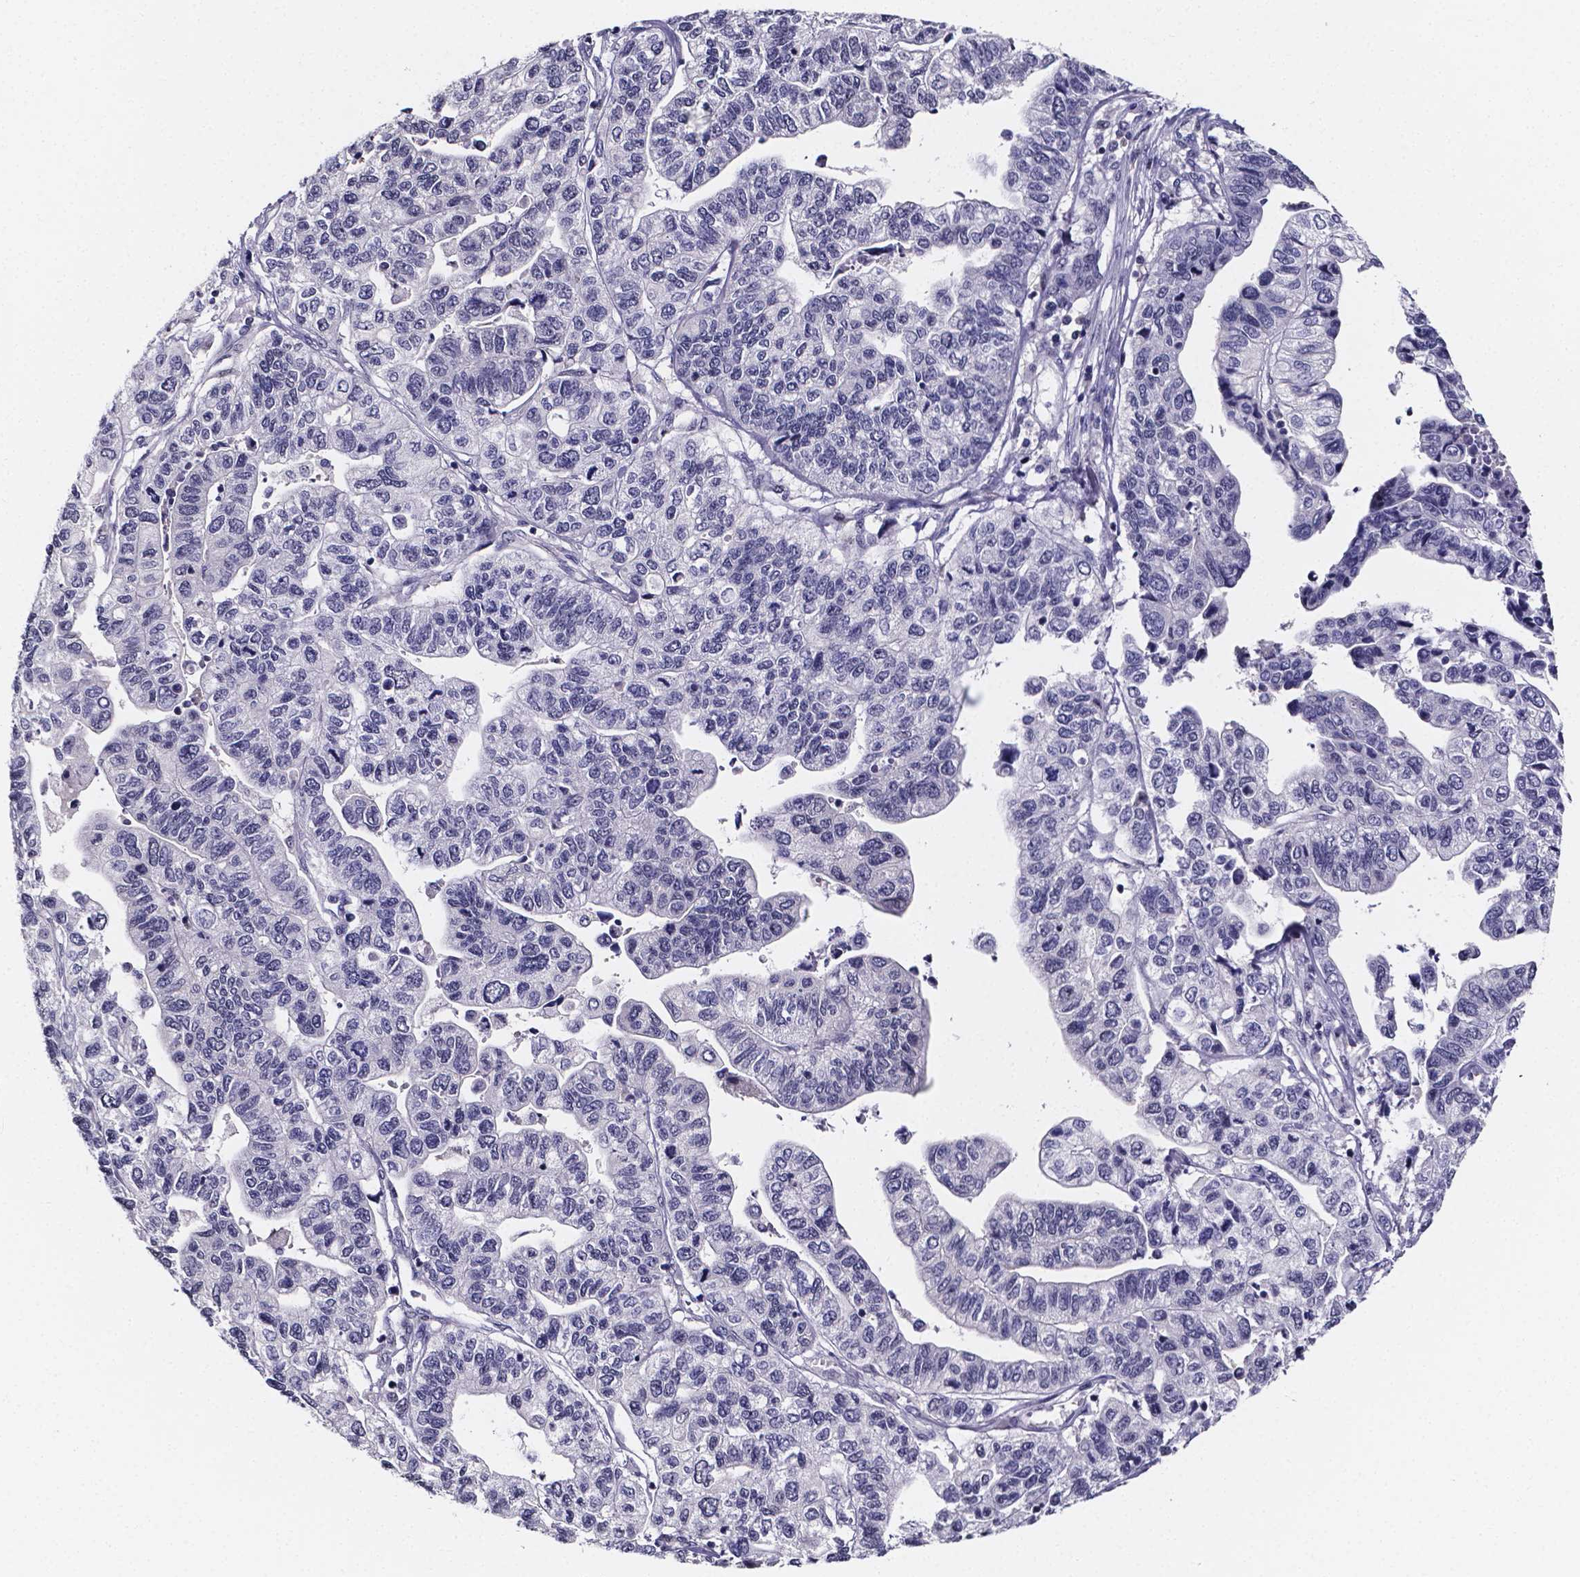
{"staining": {"intensity": "negative", "quantity": "none", "location": "none"}, "tissue": "stomach cancer", "cell_type": "Tumor cells", "image_type": "cancer", "snomed": [{"axis": "morphology", "description": "Adenocarcinoma, NOS"}, {"axis": "topography", "description": "Stomach, upper"}], "caption": "Immunohistochemical staining of stomach cancer (adenocarcinoma) shows no significant expression in tumor cells. (DAB immunohistochemistry (IHC) with hematoxylin counter stain).", "gene": "IZUMO1", "patient": {"sex": "female", "age": 67}}